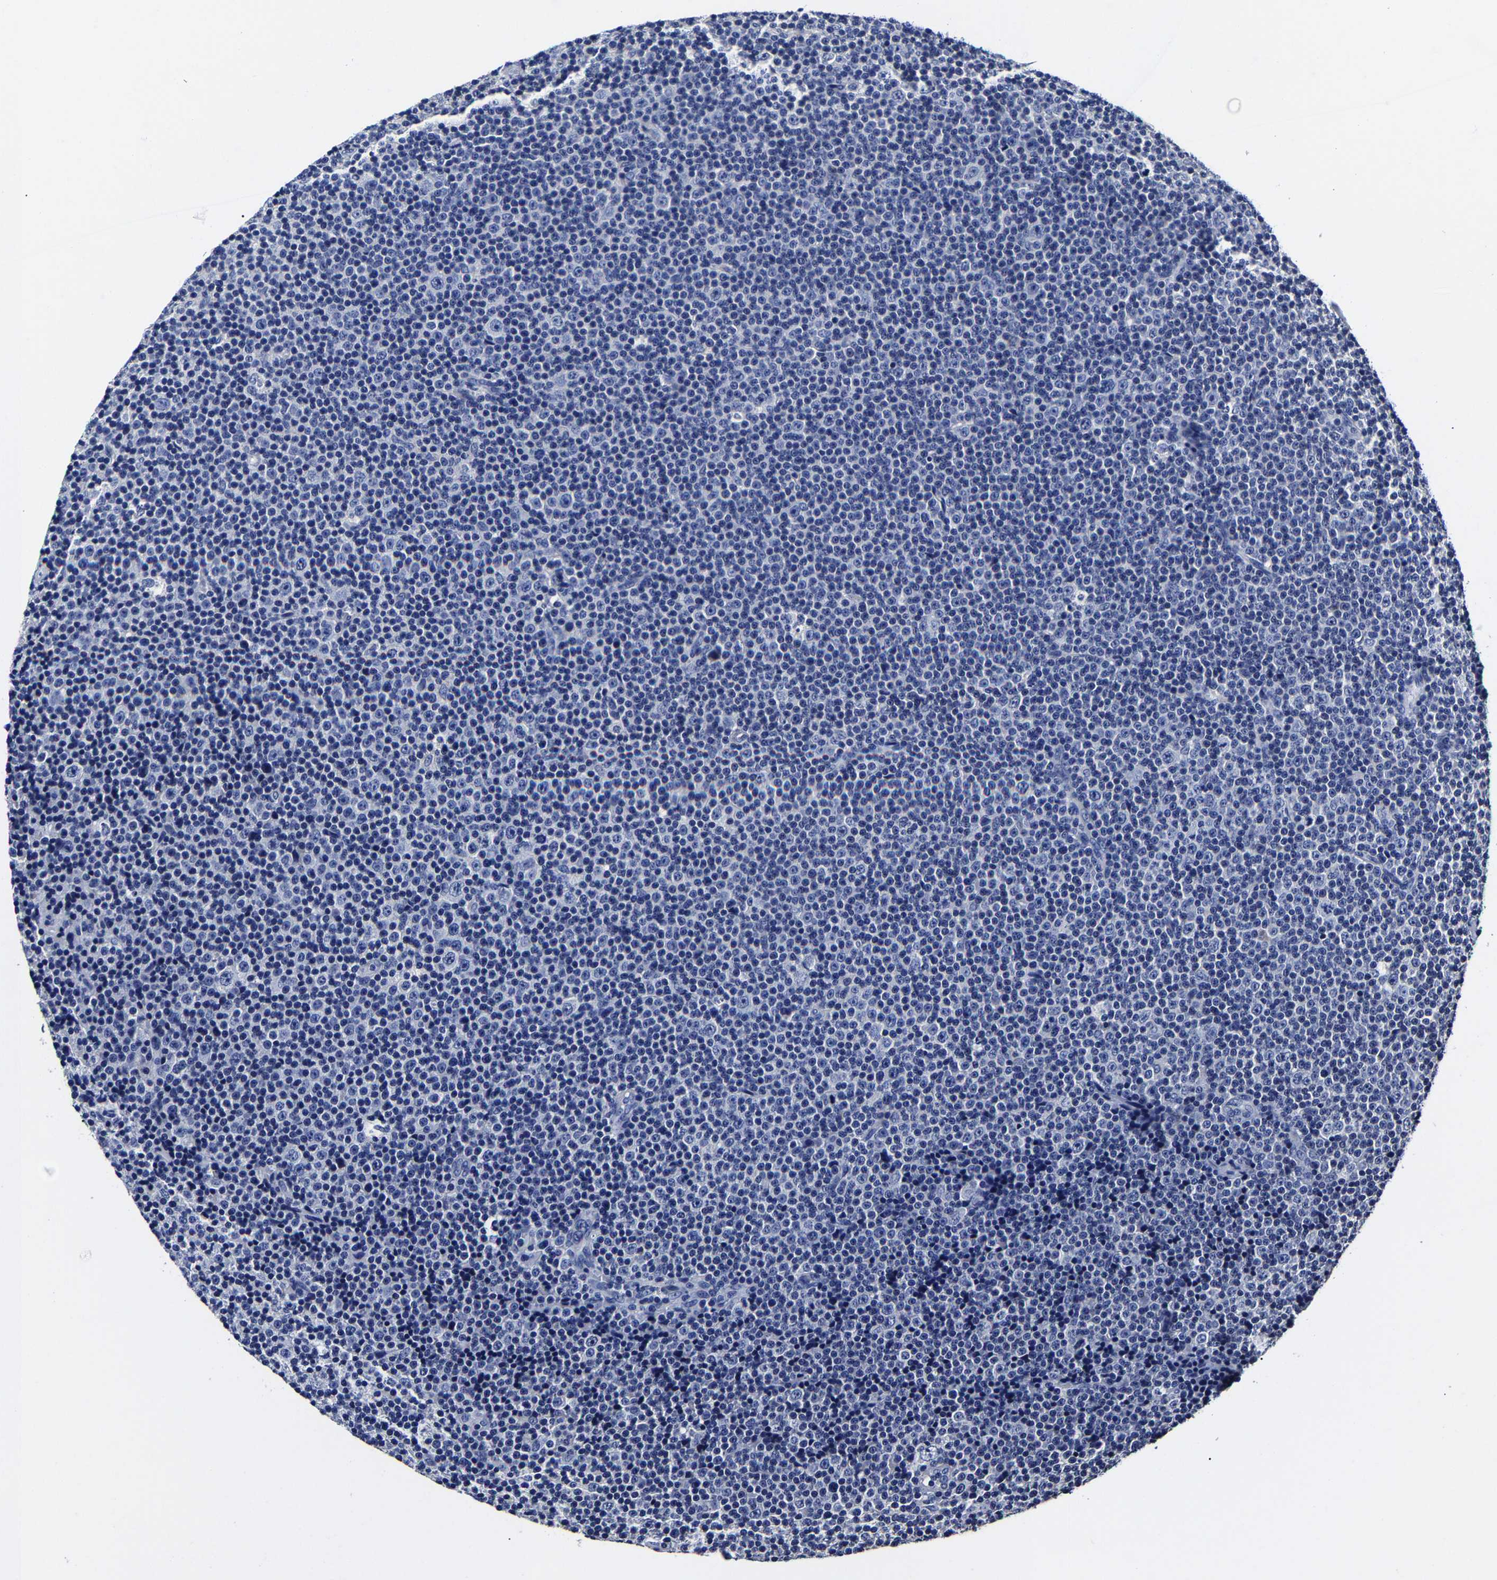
{"staining": {"intensity": "negative", "quantity": "none", "location": "none"}, "tissue": "lymphoma", "cell_type": "Tumor cells", "image_type": "cancer", "snomed": [{"axis": "morphology", "description": "Malignant lymphoma, non-Hodgkin's type, Low grade"}, {"axis": "topography", "description": "Lymph node"}], "caption": "Low-grade malignant lymphoma, non-Hodgkin's type stained for a protein using immunohistochemistry (IHC) displays no positivity tumor cells.", "gene": "AKAP4", "patient": {"sex": "female", "age": 67}}